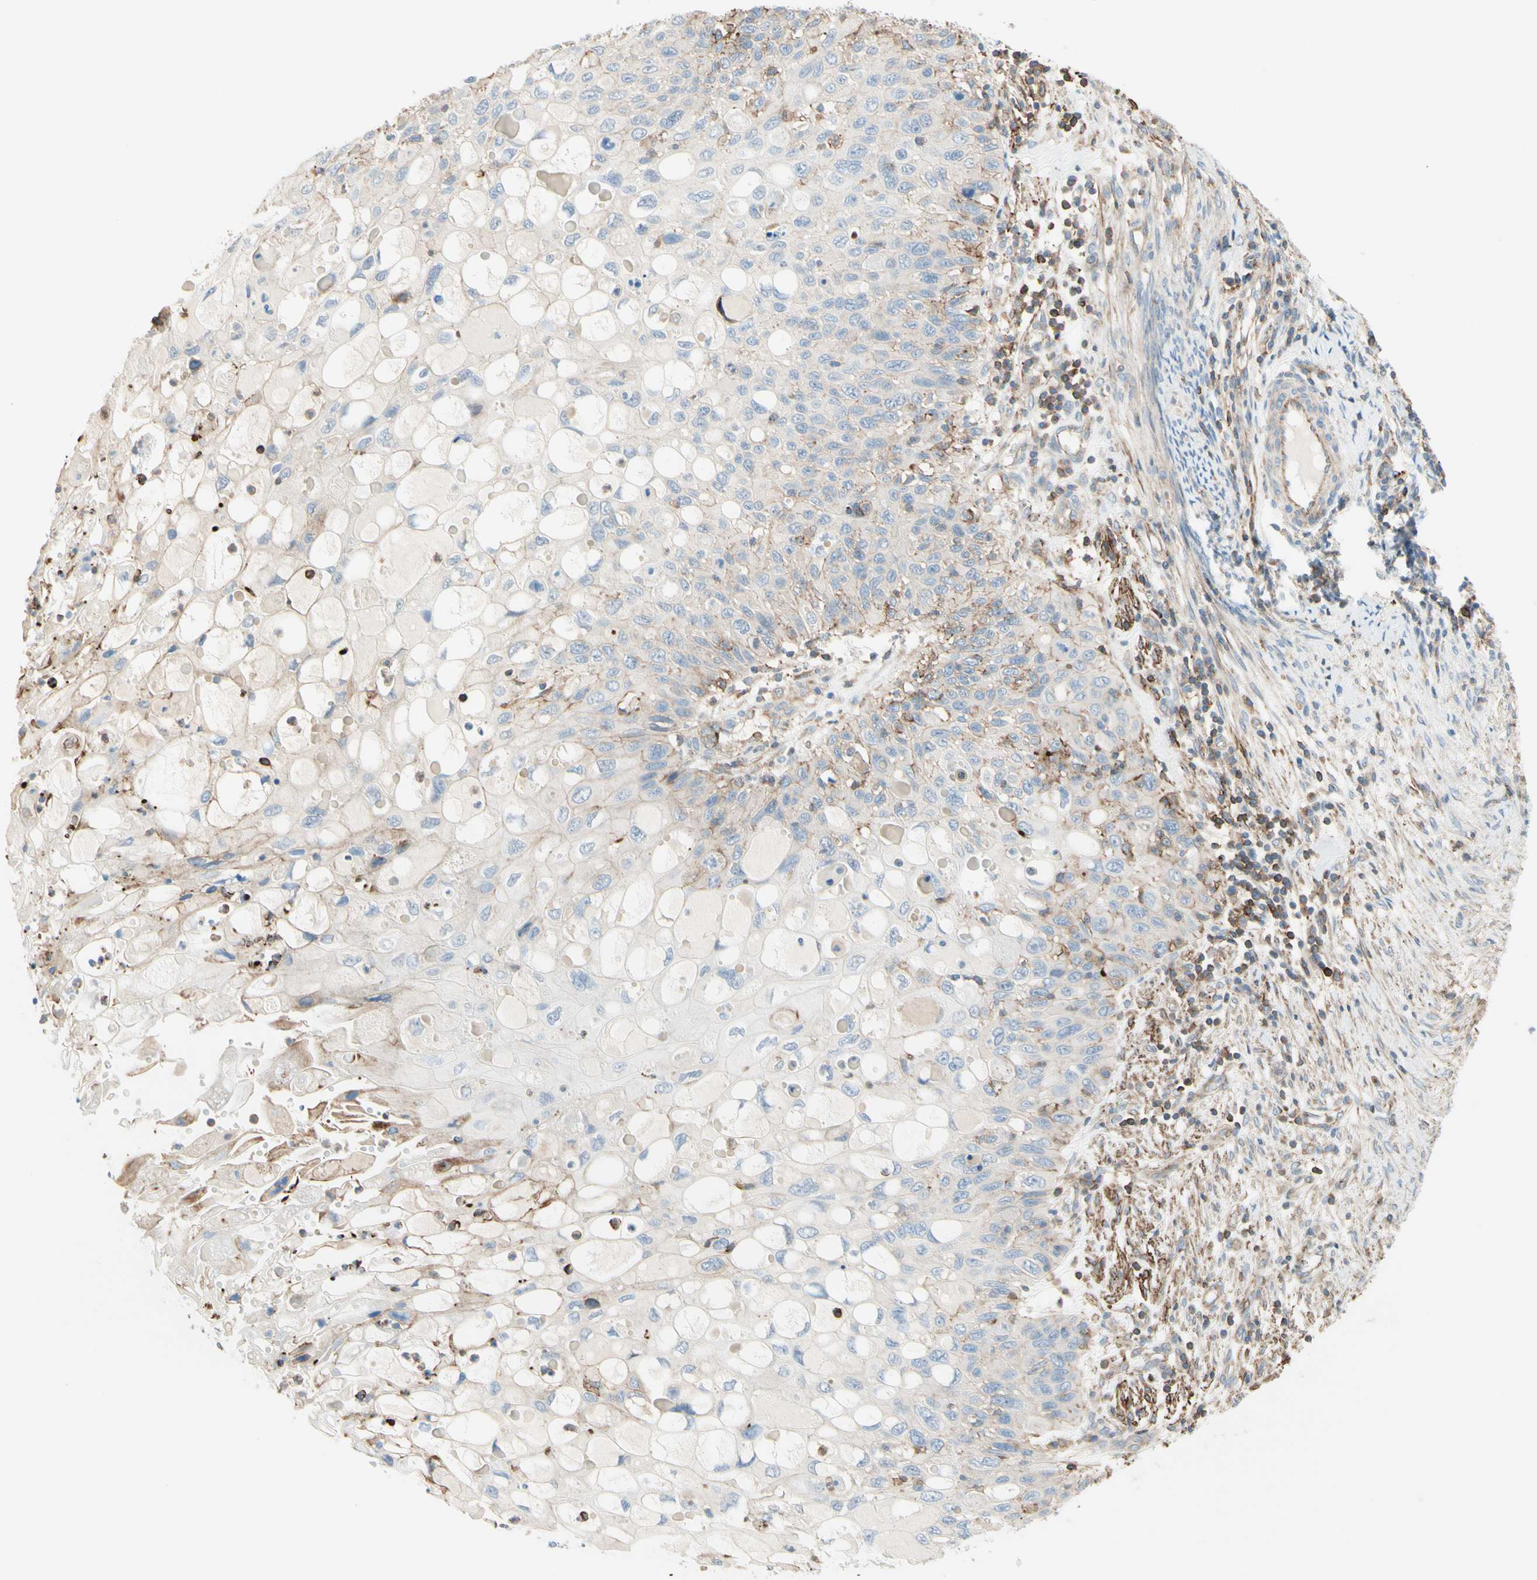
{"staining": {"intensity": "weak", "quantity": "25%-75%", "location": "cytoplasmic/membranous"}, "tissue": "cervical cancer", "cell_type": "Tumor cells", "image_type": "cancer", "snomed": [{"axis": "morphology", "description": "Squamous cell carcinoma, NOS"}, {"axis": "topography", "description": "Cervix"}], "caption": "Cervical cancer stained with a brown dye displays weak cytoplasmic/membranous positive positivity in approximately 25%-75% of tumor cells.", "gene": "SEMA4C", "patient": {"sex": "female", "age": 70}}